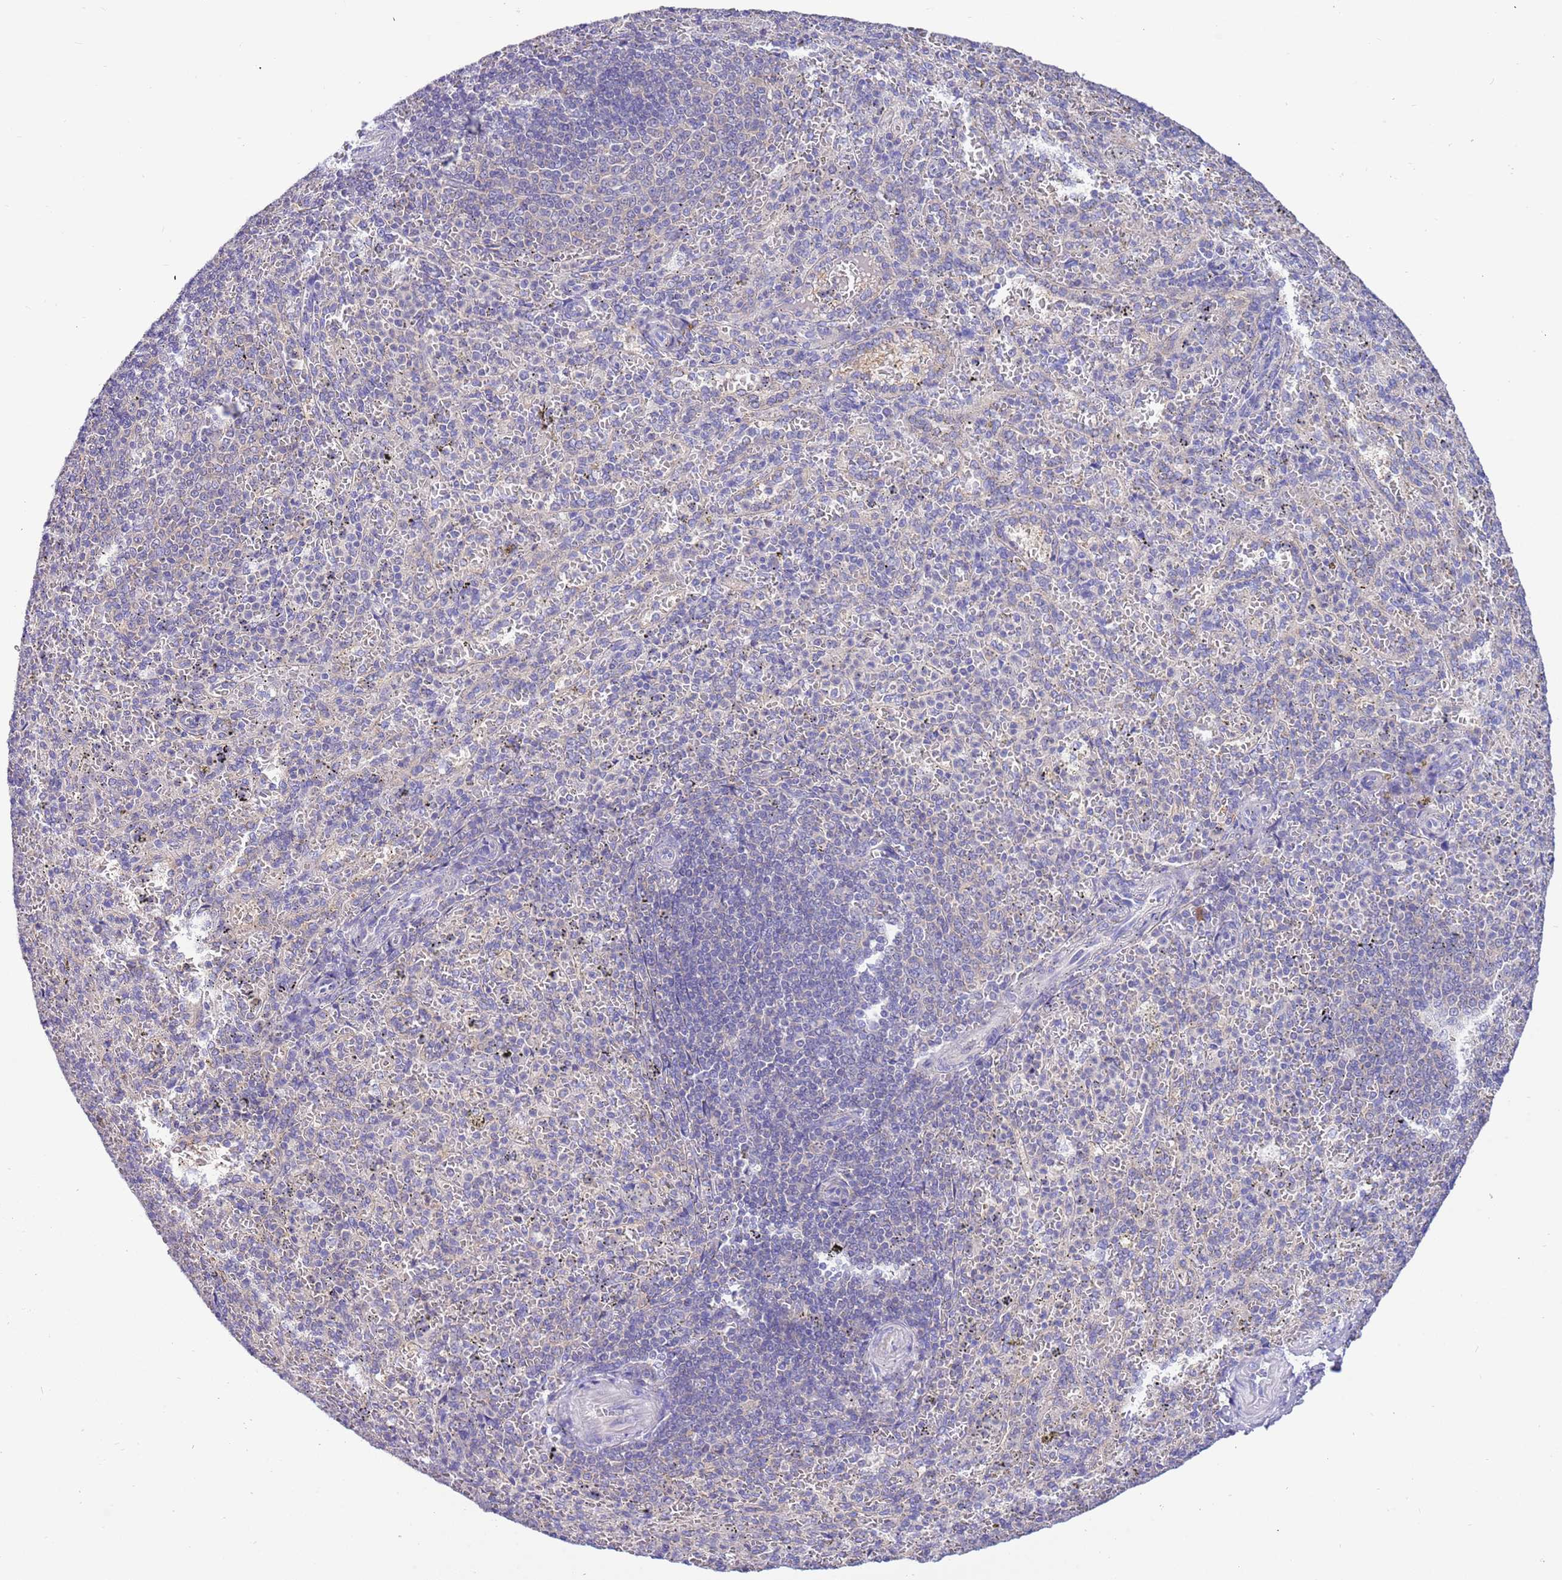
{"staining": {"intensity": "negative", "quantity": "none", "location": "none"}, "tissue": "spleen", "cell_type": "Cells in red pulp", "image_type": "normal", "snomed": [{"axis": "morphology", "description": "Normal tissue, NOS"}, {"axis": "topography", "description": "Spleen"}], "caption": "Protein analysis of unremarkable spleen reveals no significant staining in cells in red pulp.", "gene": "STIP1", "patient": {"sex": "female", "age": 21}}